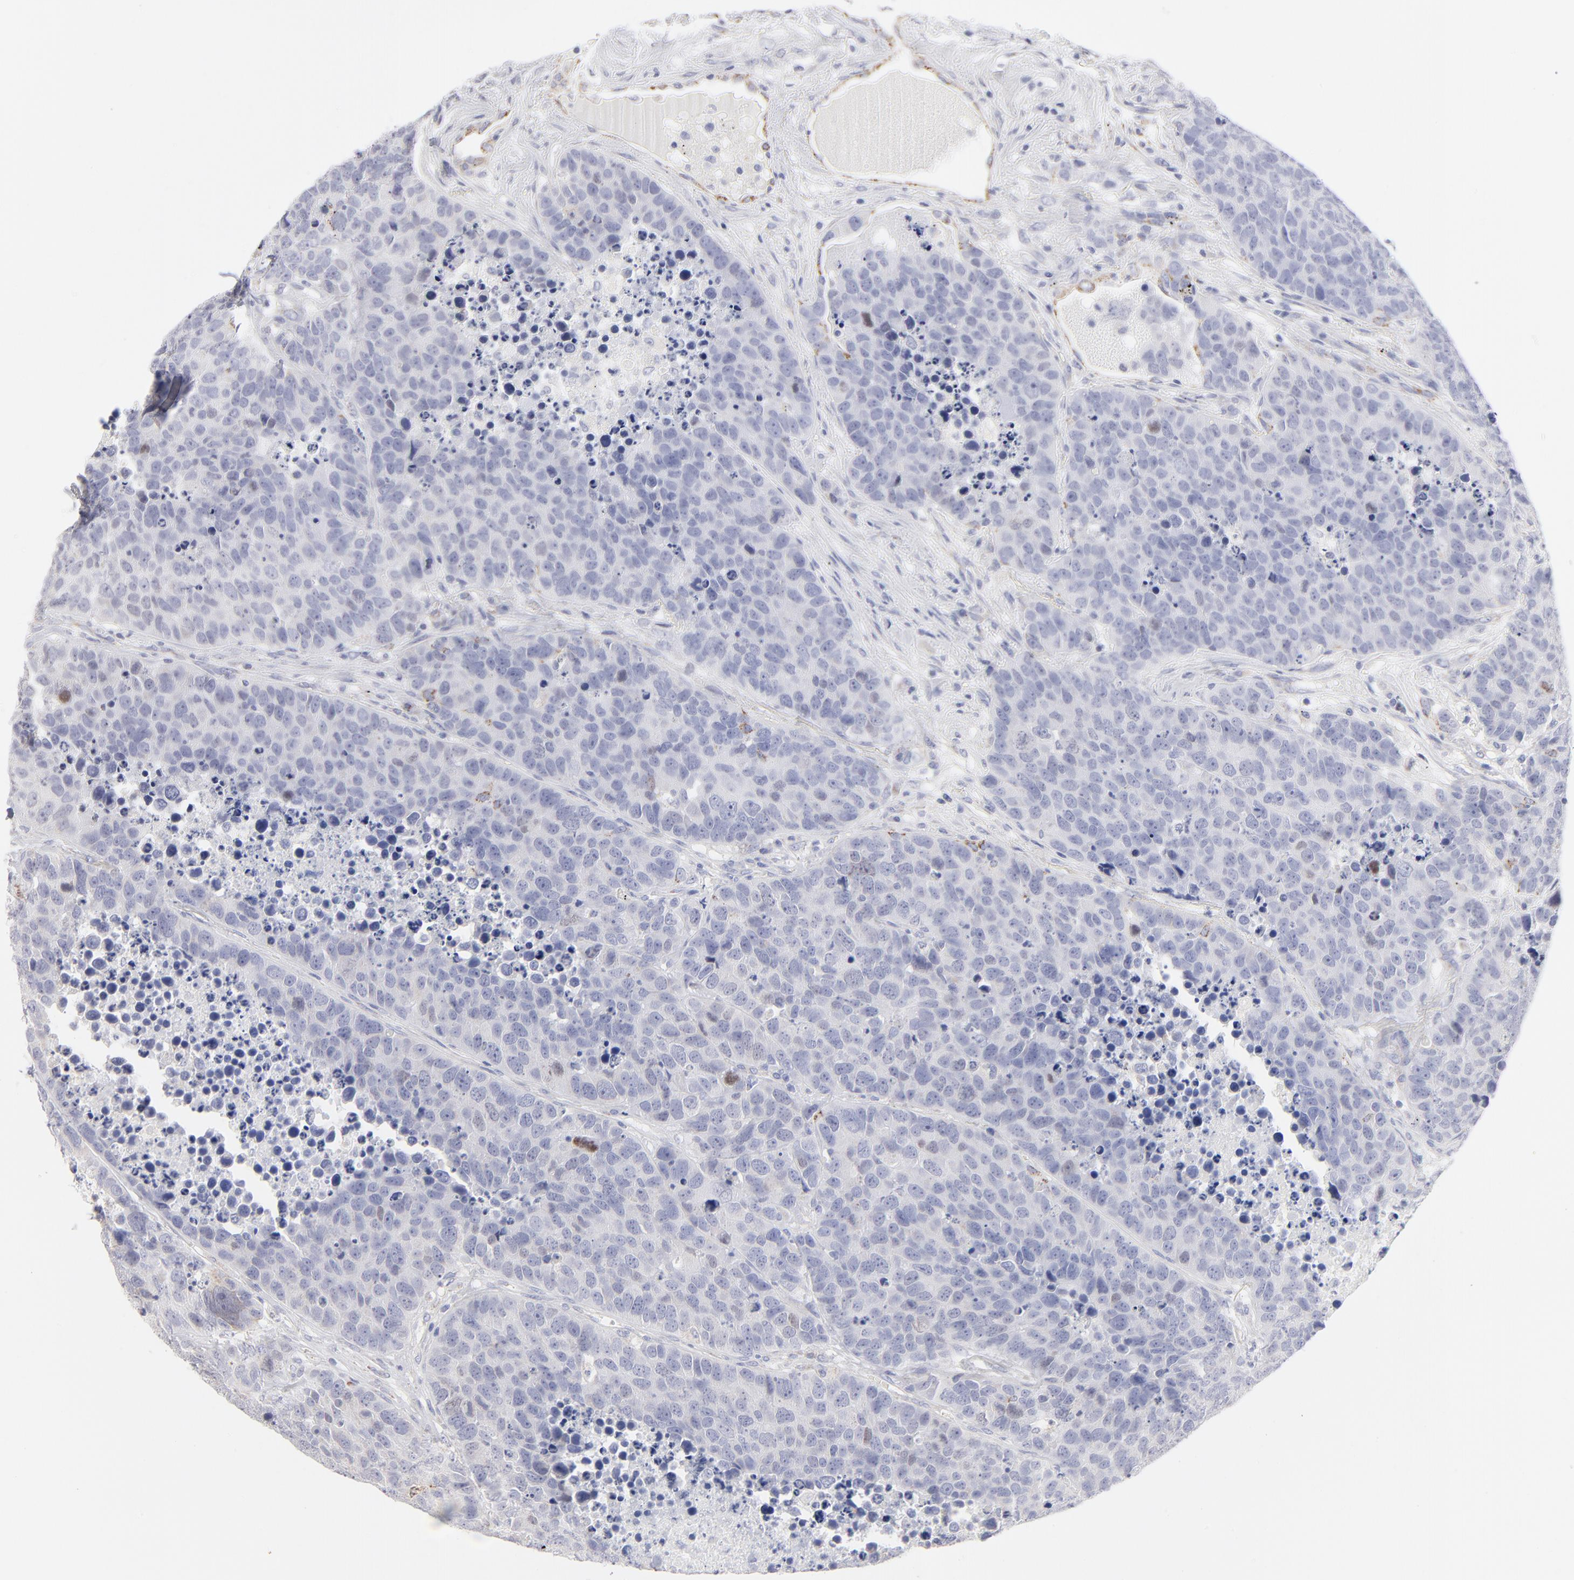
{"staining": {"intensity": "negative", "quantity": "none", "location": "none"}, "tissue": "carcinoid", "cell_type": "Tumor cells", "image_type": "cancer", "snomed": [{"axis": "morphology", "description": "Carcinoid, malignant, NOS"}, {"axis": "topography", "description": "Lung"}], "caption": "Immunohistochemical staining of human carcinoid displays no significant staining in tumor cells.", "gene": "TST", "patient": {"sex": "male", "age": 60}}